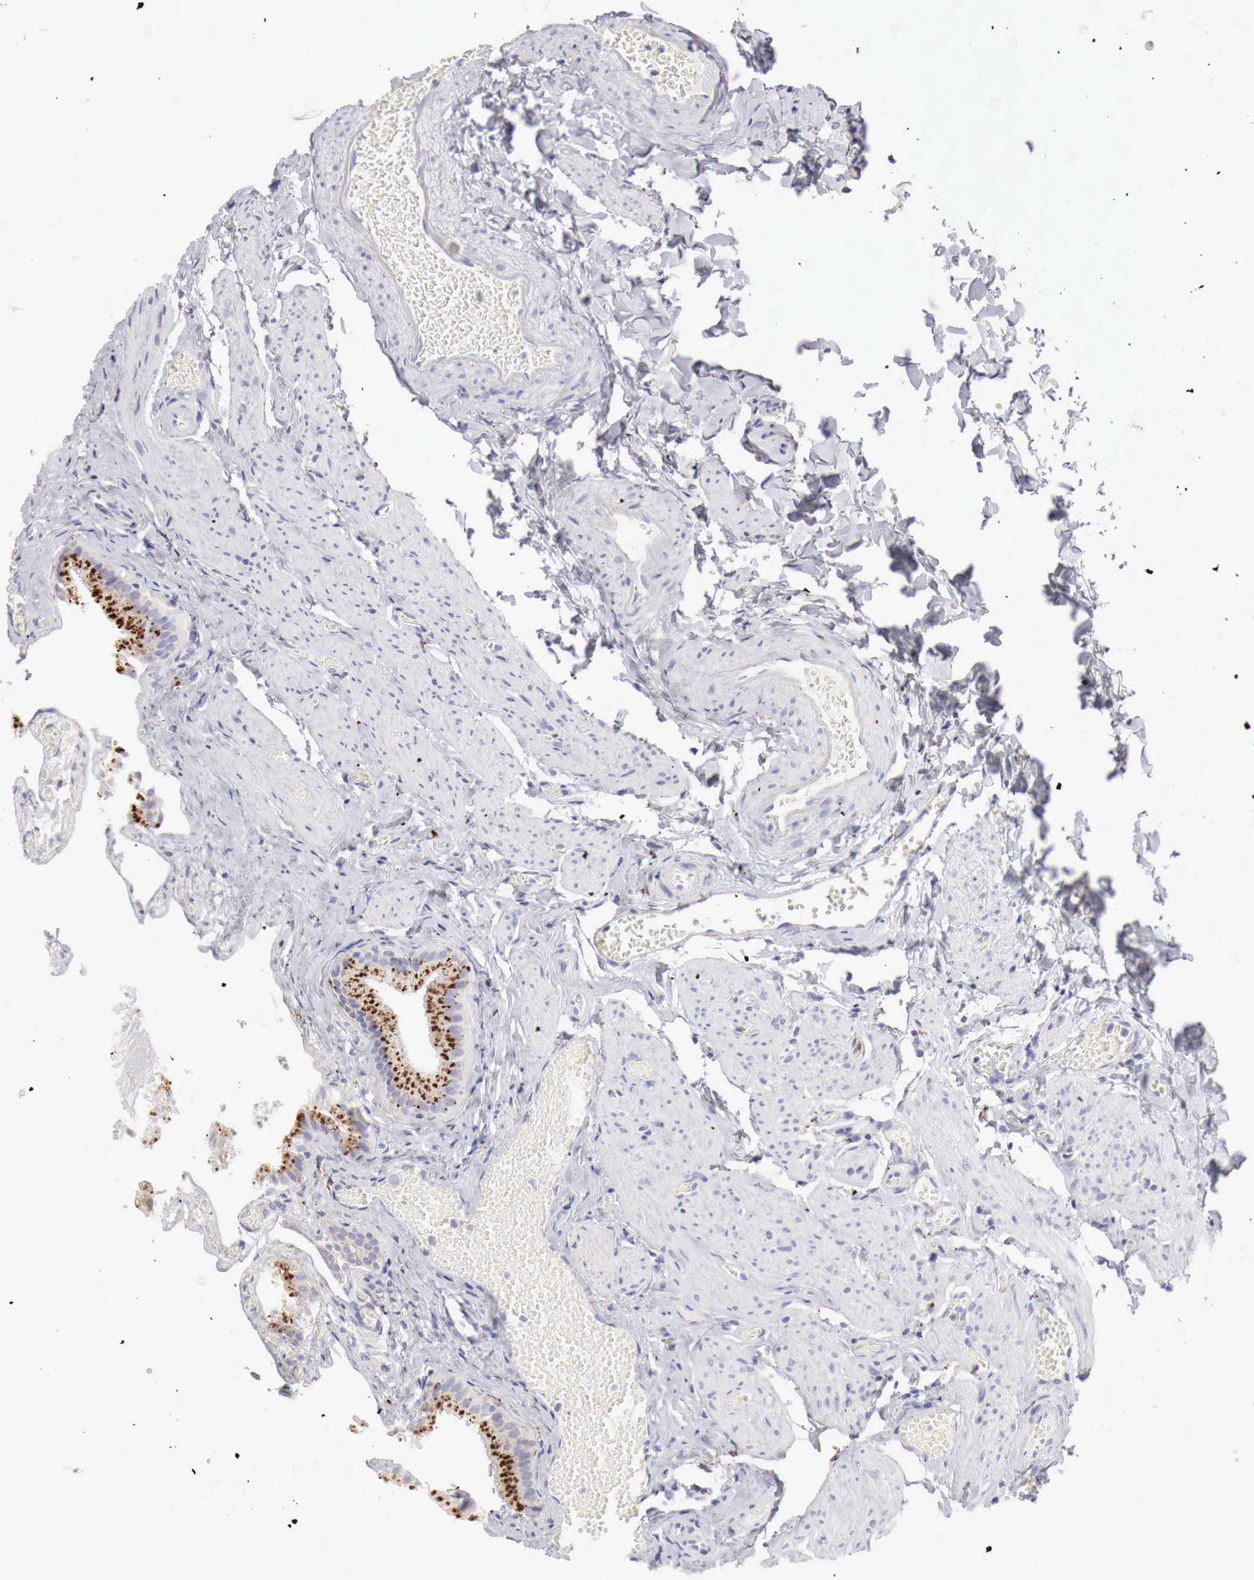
{"staining": {"intensity": "strong", "quantity": ">75%", "location": "cytoplasmic/membranous"}, "tissue": "gallbladder", "cell_type": "Glandular cells", "image_type": "normal", "snomed": [{"axis": "morphology", "description": "Normal tissue, NOS"}, {"axis": "topography", "description": "Gallbladder"}], "caption": "This micrograph exhibits benign gallbladder stained with immunohistochemistry to label a protein in brown. The cytoplasmic/membranous of glandular cells show strong positivity for the protein. Nuclei are counter-stained blue.", "gene": "GLA", "patient": {"sex": "female", "age": 44}}